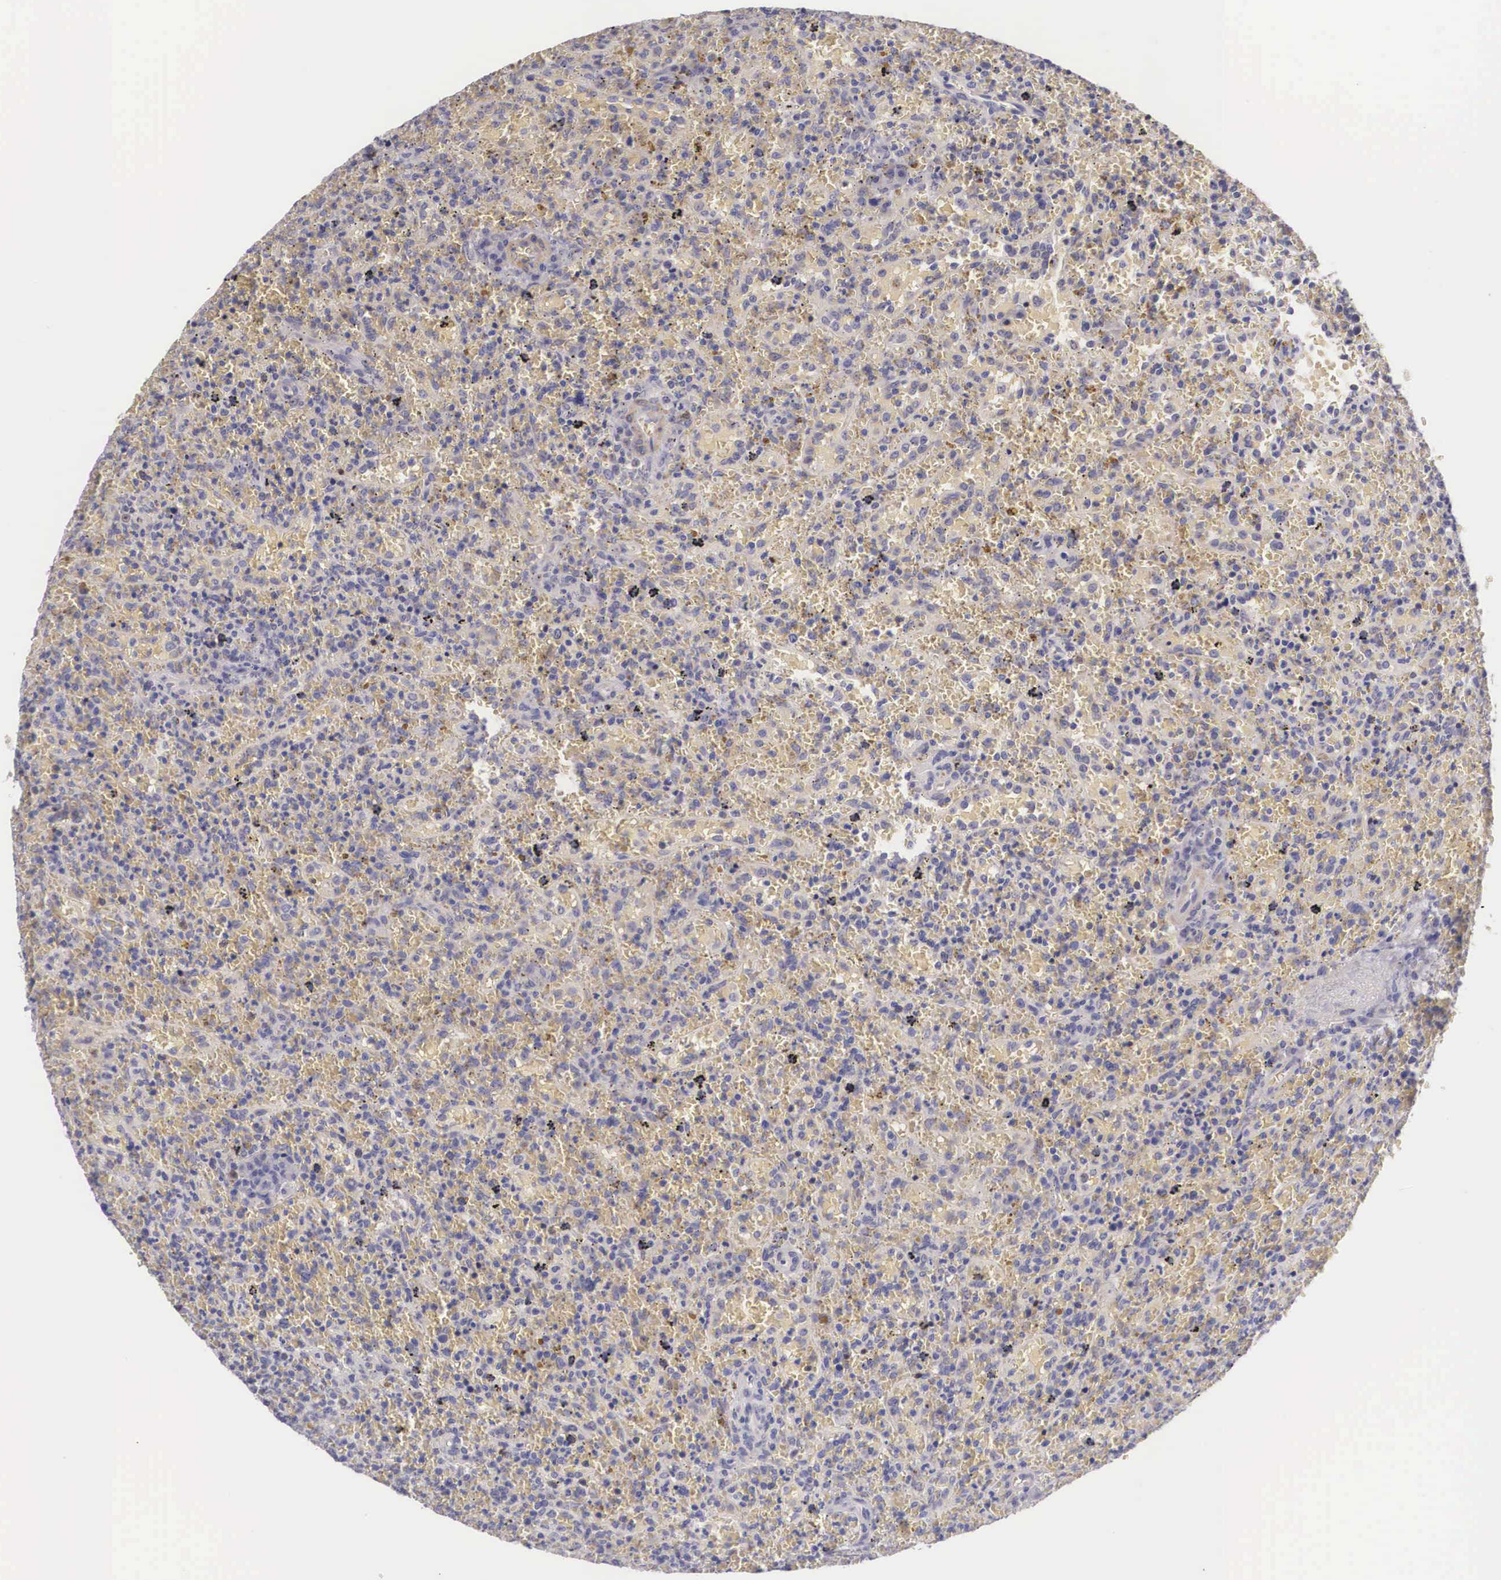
{"staining": {"intensity": "negative", "quantity": "none", "location": "none"}, "tissue": "lymphoma", "cell_type": "Tumor cells", "image_type": "cancer", "snomed": [{"axis": "morphology", "description": "Malignant lymphoma, non-Hodgkin's type, High grade"}, {"axis": "topography", "description": "Spleen"}, {"axis": "topography", "description": "Lymph node"}], "caption": "DAB (3,3'-diaminobenzidine) immunohistochemical staining of human malignant lymphoma, non-Hodgkin's type (high-grade) reveals no significant staining in tumor cells.", "gene": "ENOX2", "patient": {"sex": "female", "age": 70}}